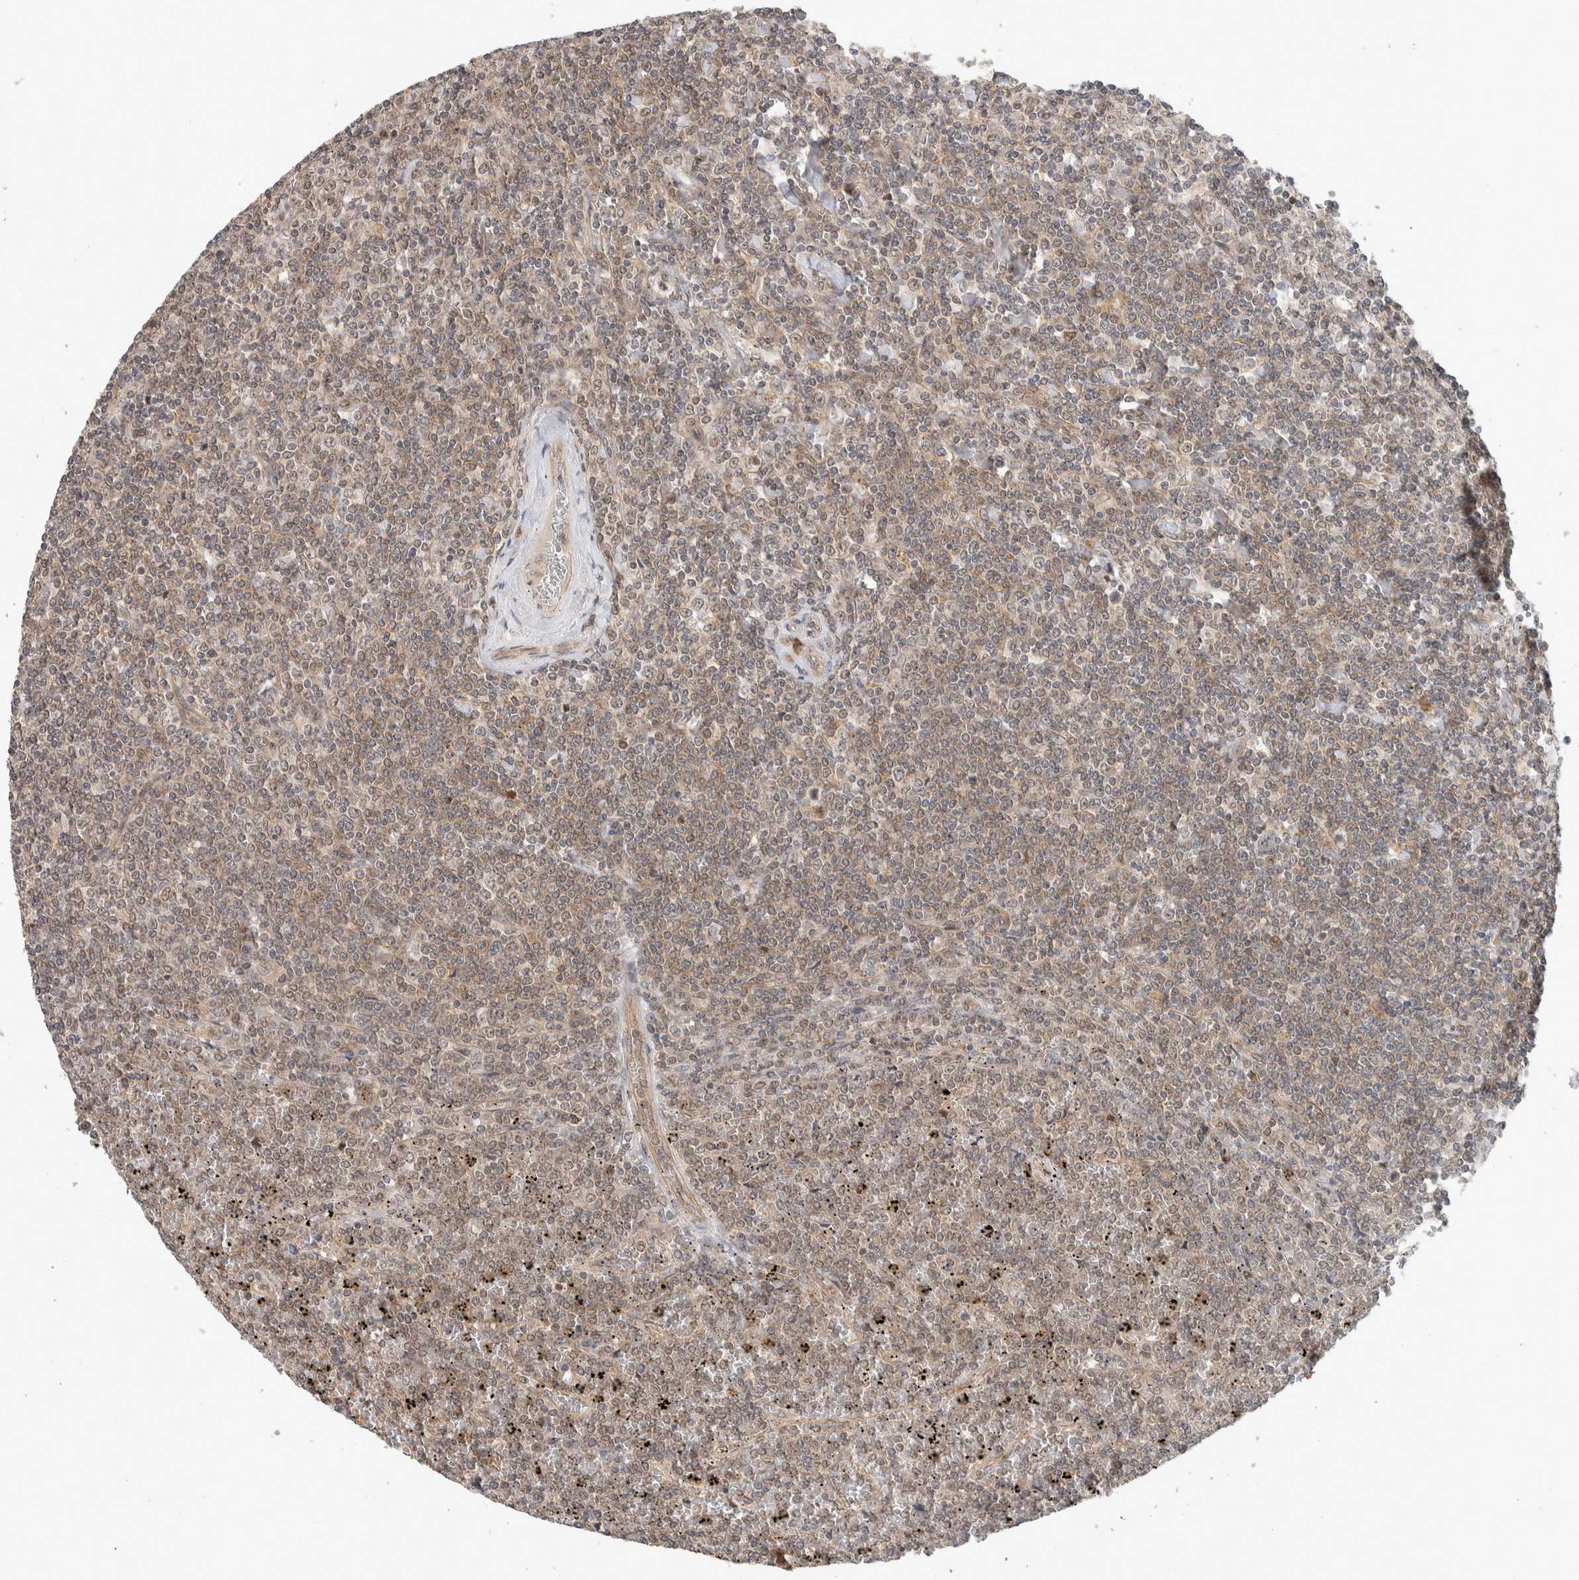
{"staining": {"intensity": "weak", "quantity": "25%-75%", "location": "cytoplasmic/membranous,nuclear"}, "tissue": "lymphoma", "cell_type": "Tumor cells", "image_type": "cancer", "snomed": [{"axis": "morphology", "description": "Malignant lymphoma, non-Hodgkin's type, Low grade"}, {"axis": "topography", "description": "Spleen"}], "caption": "High-power microscopy captured an immunohistochemistry histopathology image of lymphoma, revealing weak cytoplasmic/membranous and nuclear expression in about 25%-75% of tumor cells.", "gene": "DEPTOR", "patient": {"sex": "female", "age": 19}}